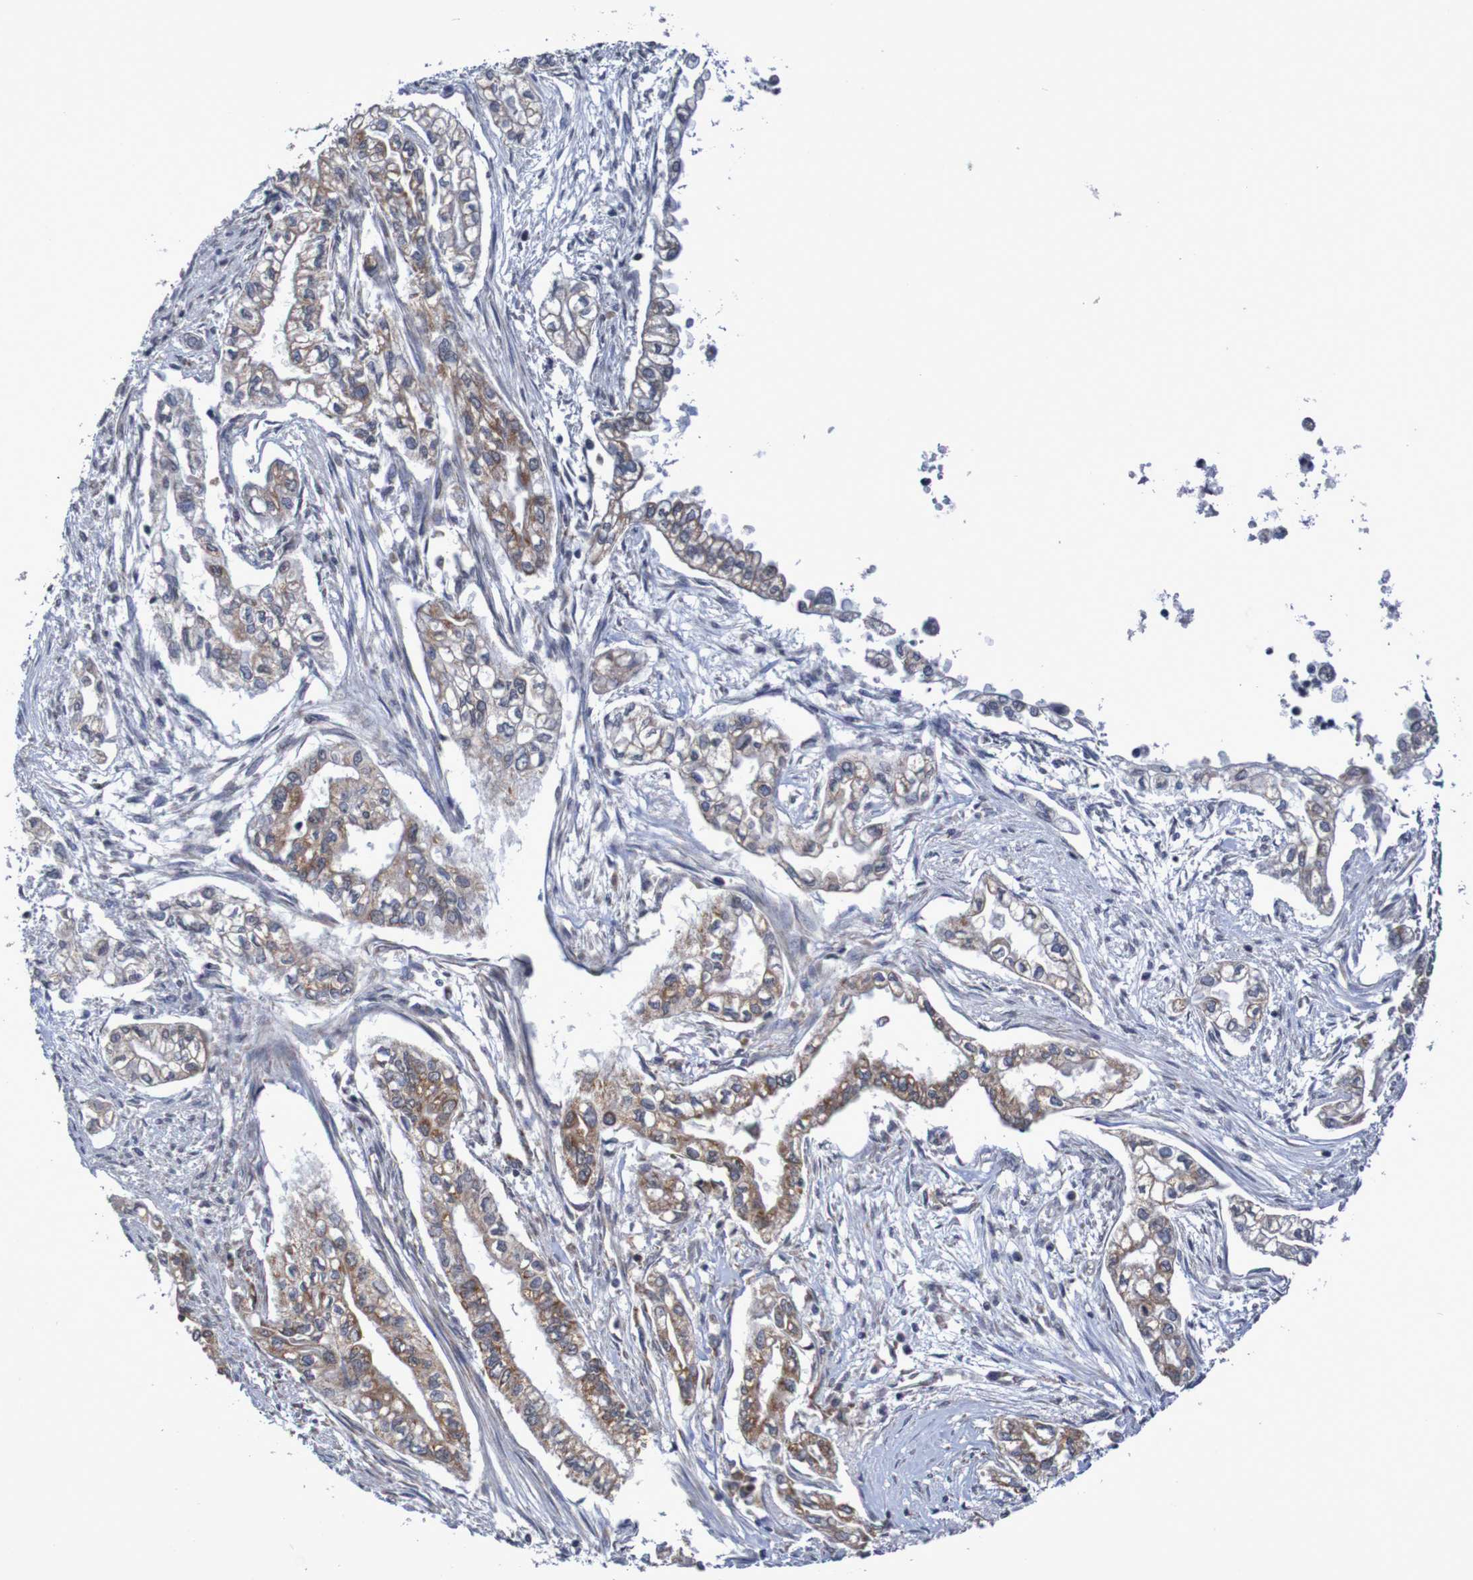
{"staining": {"intensity": "moderate", "quantity": ">75%", "location": "cytoplasmic/membranous"}, "tissue": "pancreatic cancer", "cell_type": "Tumor cells", "image_type": "cancer", "snomed": [{"axis": "morphology", "description": "Normal tissue, NOS"}, {"axis": "topography", "description": "Pancreas"}], "caption": "Immunohistochemical staining of pancreatic cancer shows medium levels of moderate cytoplasmic/membranous protein expression in about >75% of tumor cells. Immunohistochemistry (ihc) stains the protein in brown and the nuclei are stained blue.", "gene": "DVL1", "patient": {"sex": "male", "age": 42}}